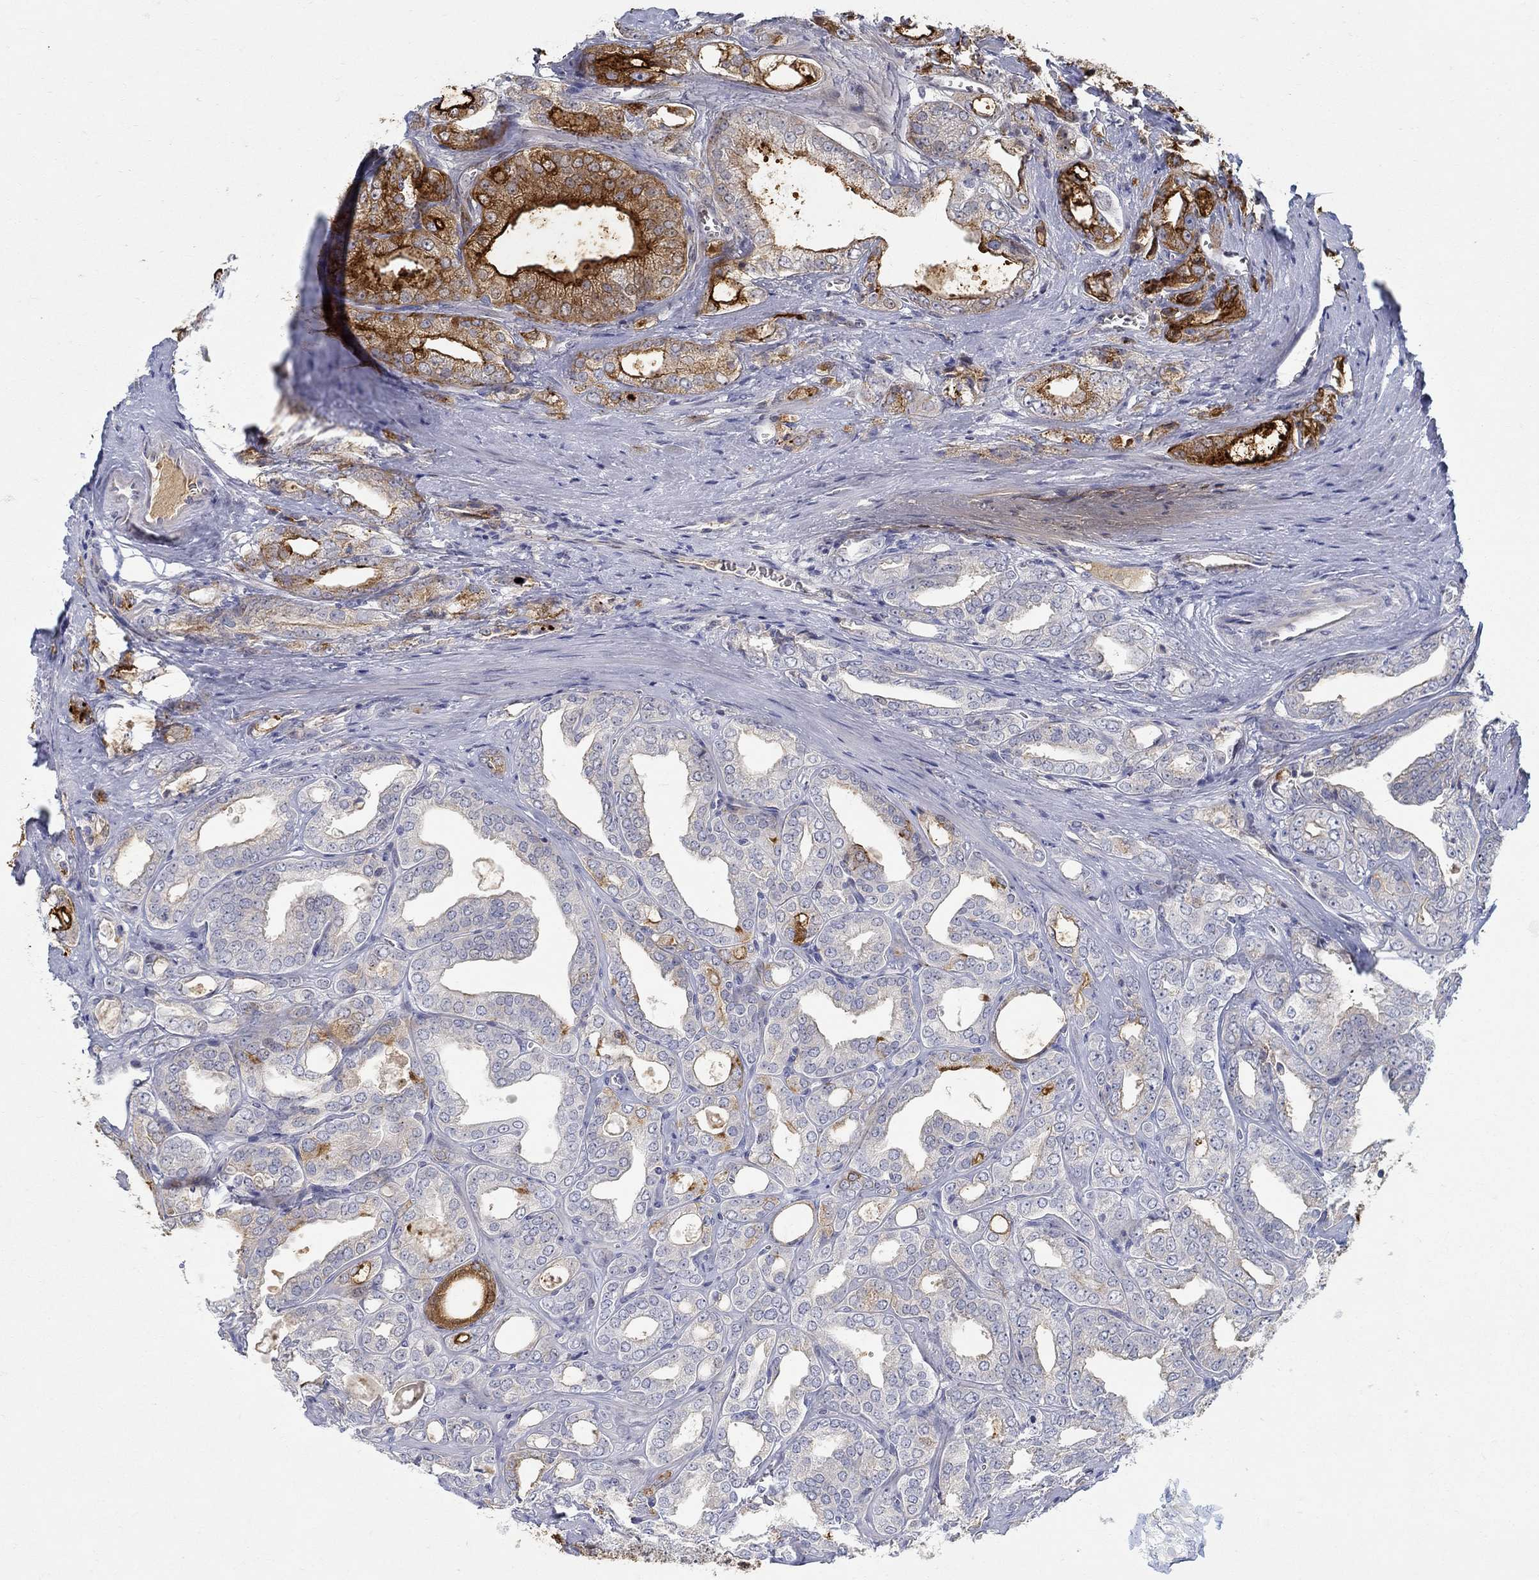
{"staining": {"intensity": "strong", "quantity": "25%-75%", "location": "cytoplasmic/membranous"}, "tissue": "prostate cancer", "cell_type": "Tumor cells", "image_type": "cancer", "snomed": [{"axis": "morphology", "description": "Adenocarcinoma, NOS"}, {"axis": "morphology", "description": "Adenocarcinoma, High grade"}, {"axis": "topography", "description": "Prostate"}], "caption": "A high amount of strong cytoplasmic/membranous expression is present in approximately 25%-75% of tumor cells in prostate cancer (adenocarcinoma) tissue.", "gene": "ANO7", "patient": {"sex": "male", "age": 70}}